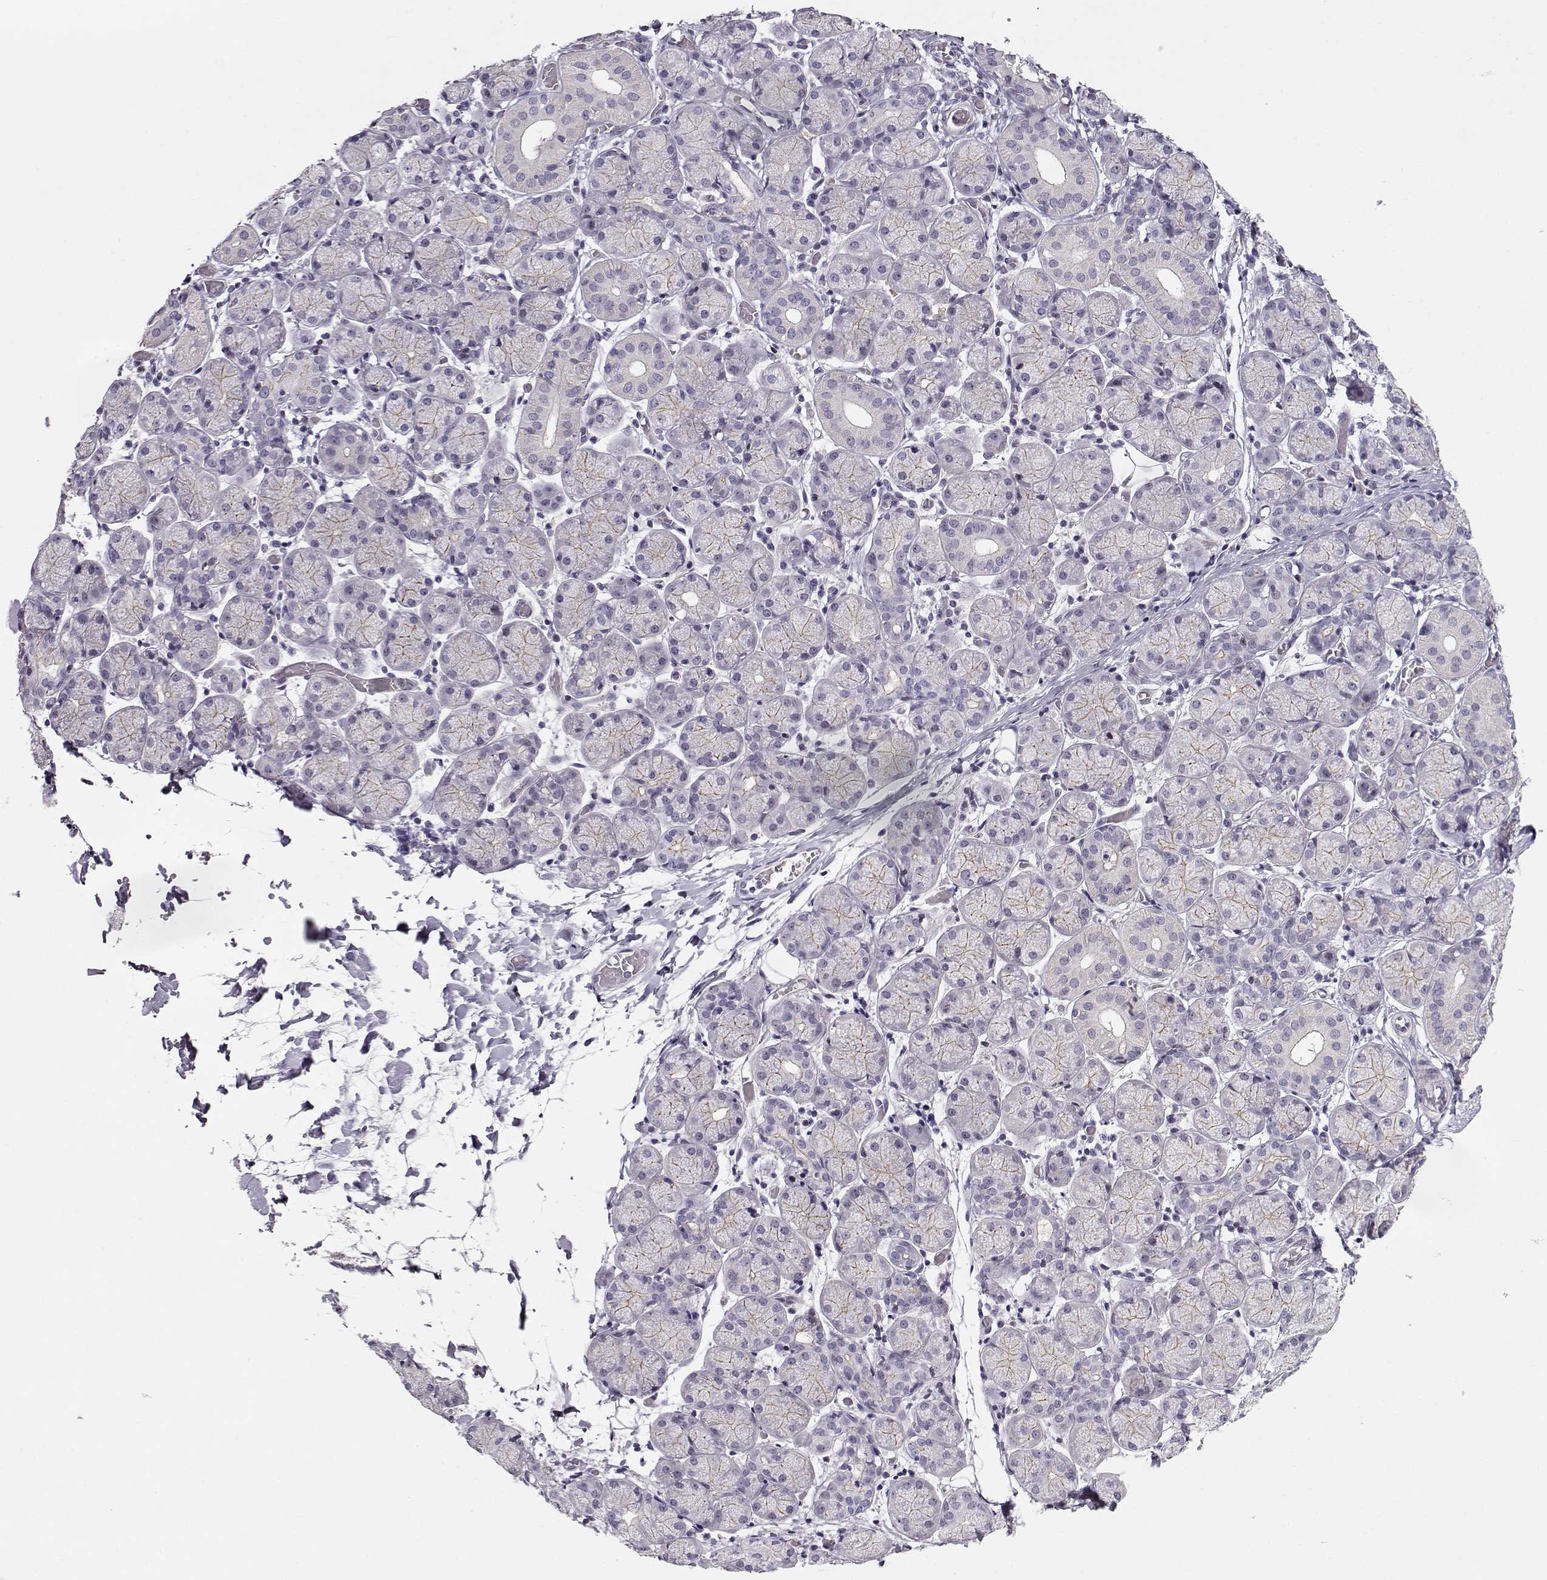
{"staining": {"intensity": "moderate", "quantity": "25%-75%", "location": "cytoplasmic/membranous"}, "tissue": "salivary gland", "cell_type": "Glandular cells", "image_type": "normal", "snomed": [{"axis": "morphology", "description": "Normal tissue, NOS"}, {"axis": "topography", "description": "Salivary gland"}, {"axis": "topography", "description": "Peripheral nerve tissue"}], "caption": "Glandular cells demonstrate medium levels of moderate cytoplasmic/membranous positivity in about 25%-75% of cells in benign human salivary gland.", "gene": "CRX", "patient": {"sex": "female", "age": 24}}